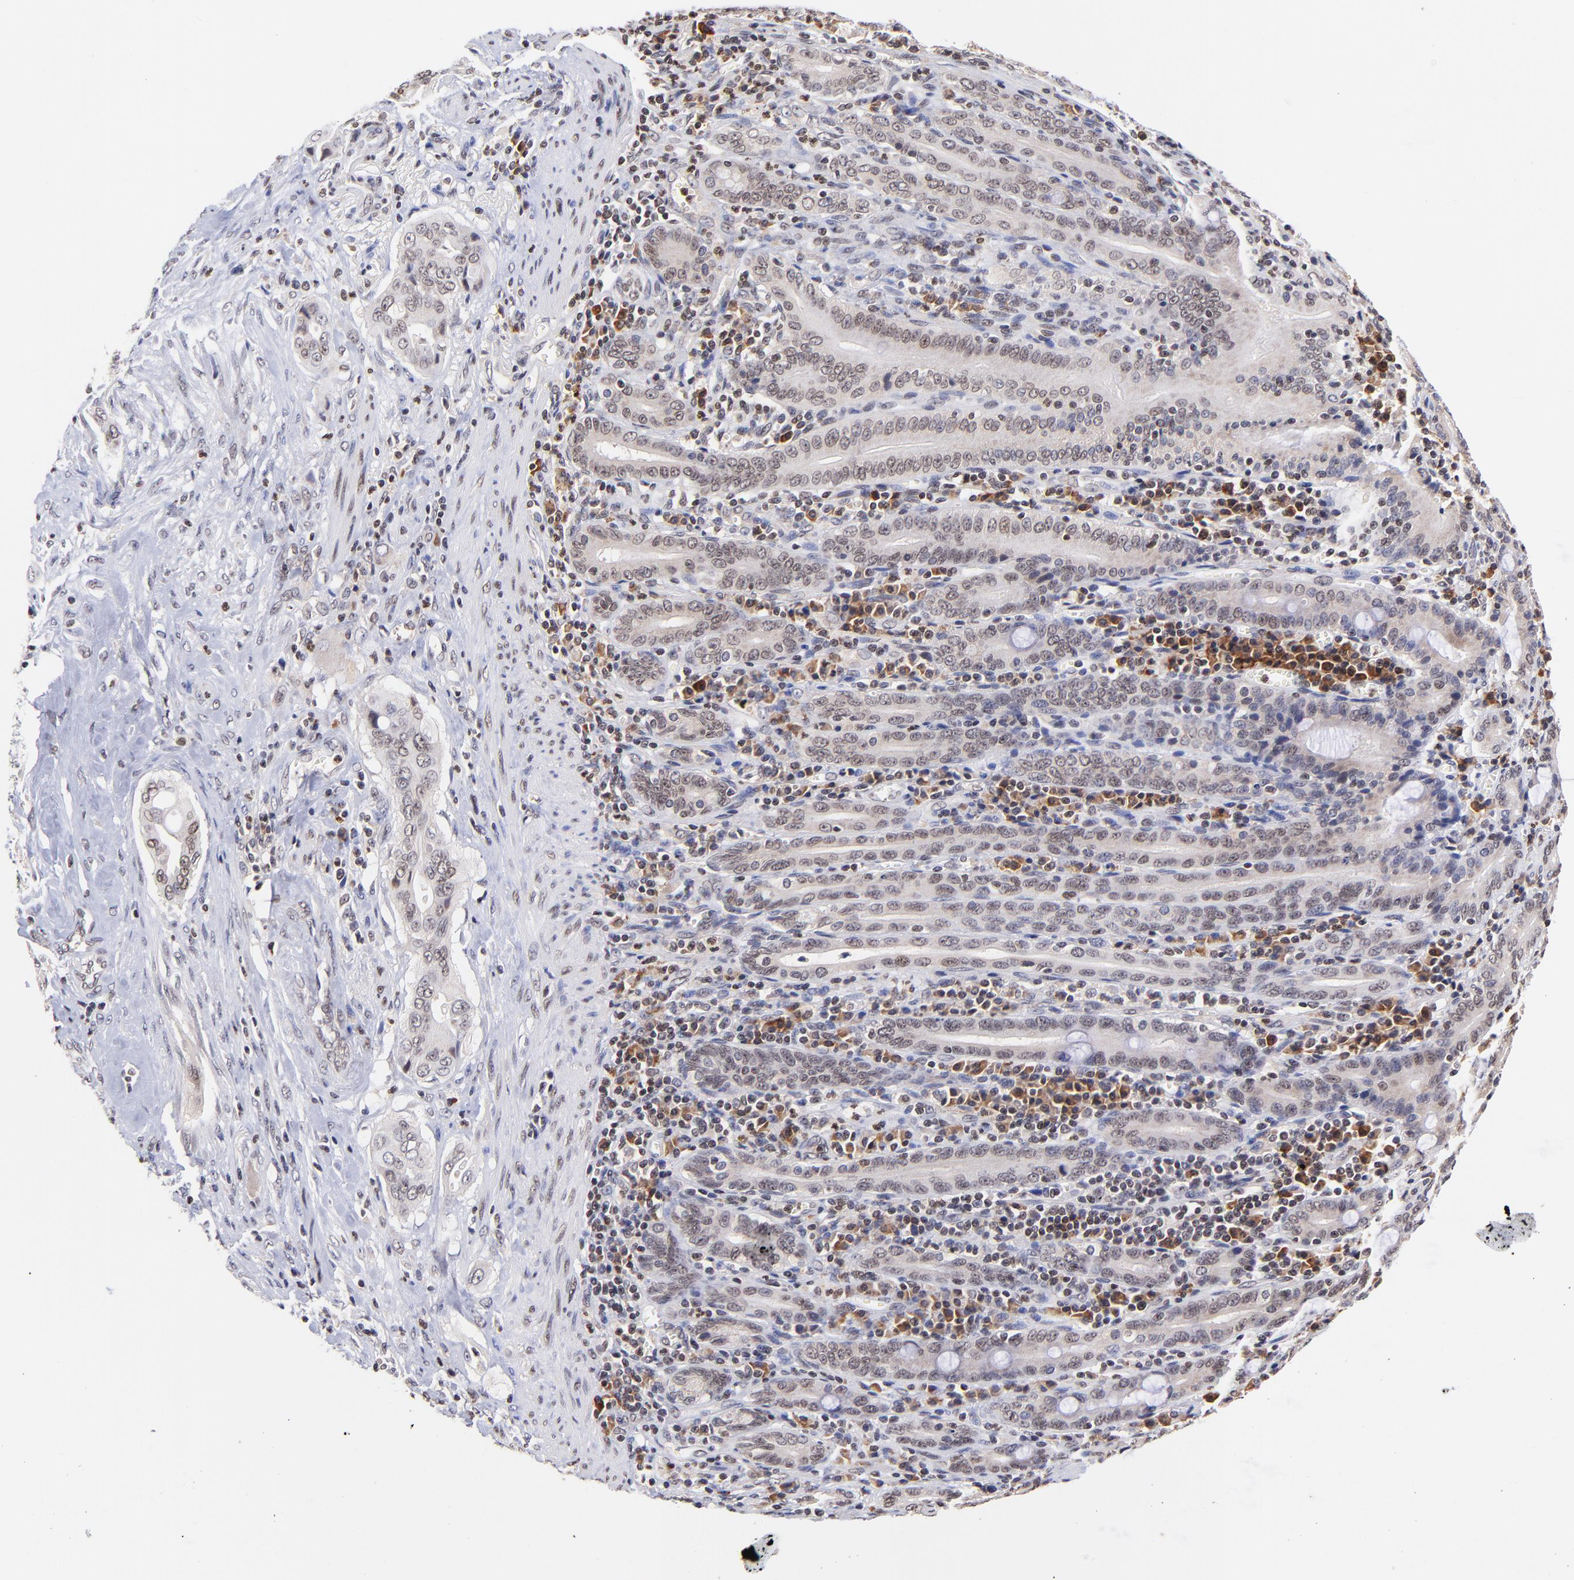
{"staining": {"intensity": "weak", "quantity": "<25%", "location": "nuclear"}, "tissue": "pancreatic cancer", "cell_type": "Tumor cells", "image_type": "cancer", "snomed": [{"axis": "morphology", "description": "Adenocarcinoma, NOS"}, {"axis": "topography", "description": "Pancreas"}], "caption": "Protein analysis of adenocarcinoma (pancreatic) demonstrates no significant expression in tumor cells.", "gene": "WDR25", "patient": {"sex": "male", "age": 77}}